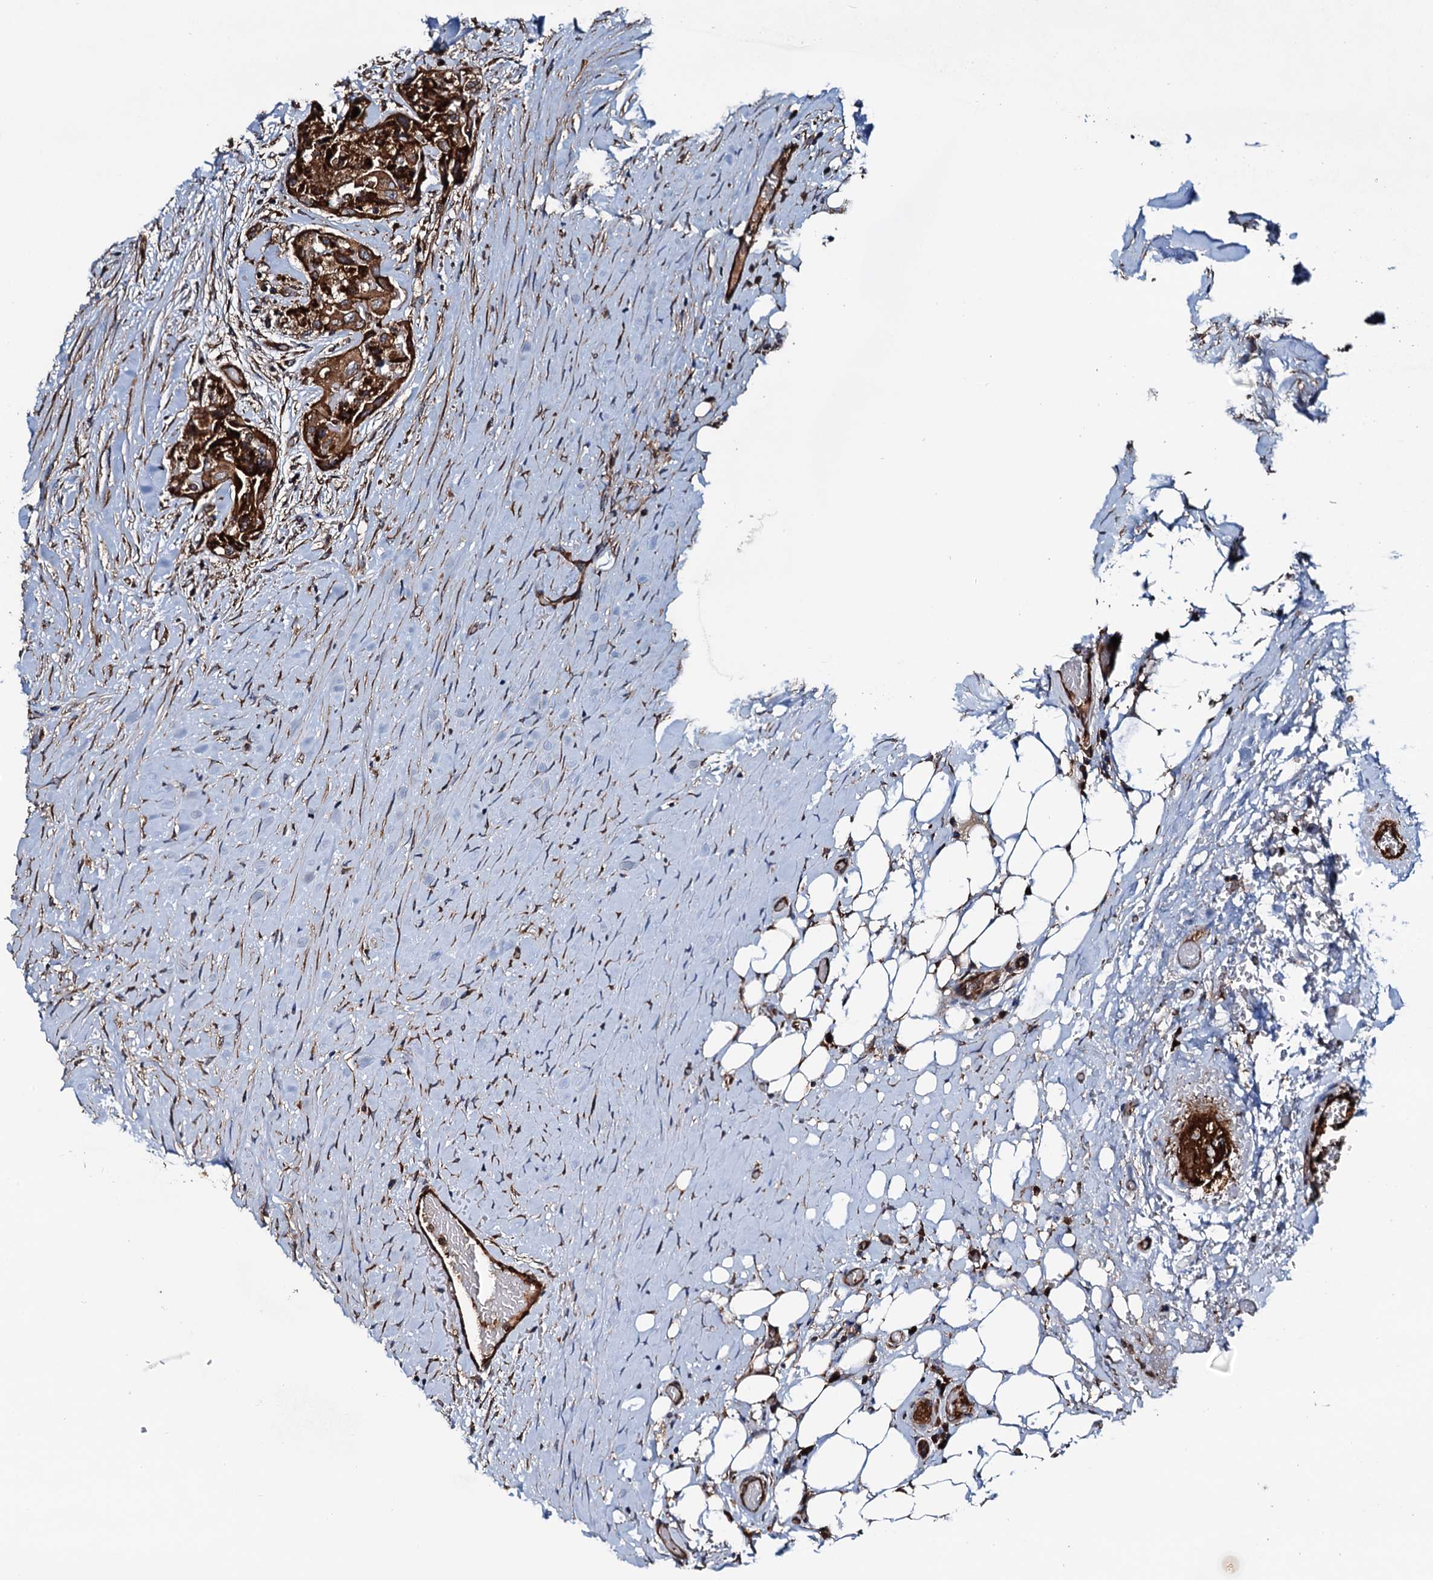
{"staining": {"intensity": "strong", "quantity": ">75%", "location": "cytoplasmic/membranous"}, "tissue": "thyroid cancer", "cell_type": "Tumor cells", "image_type": "cancer", "snomed": [{"axis": "morphology", "description": "Papillary adenocarcinoma, NOS"}, {"axis": "topography", "description": "Thyroid gland"}], "caption": "This is an image of immunohistochemistry staining of thyroid cancer, which shows strong positivity in the cytoplasmic/membranous of tumor cells.", "gene": "NEK1", "patient": {"sex": "female", "age": 59}}